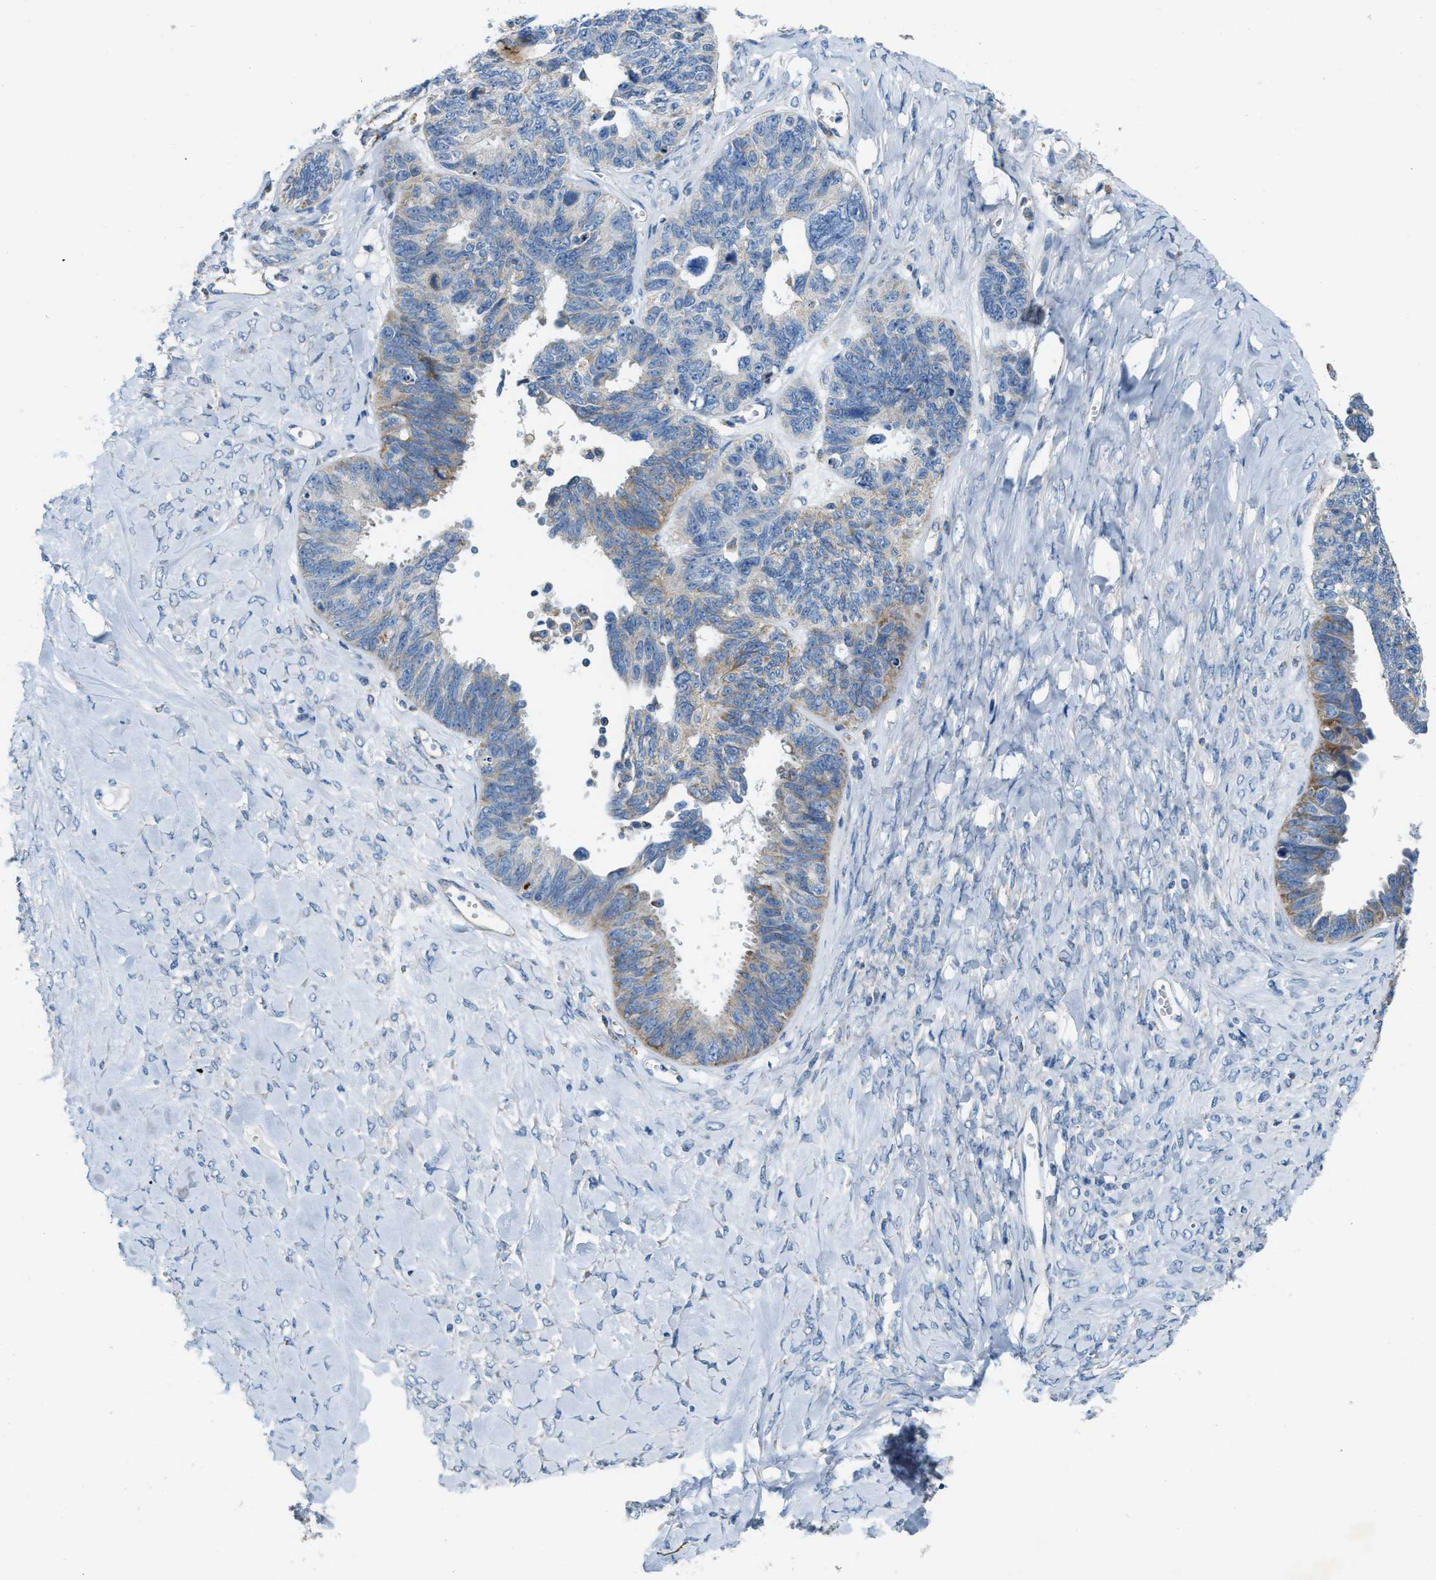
{"staining": {"intensity": "weak", "quantity": "25%-75%", "location": "cytoplasmic/membranous"}, "tissue": "ovarian cancer", "cell_type": "Tumor cells", "image_type": "cancer", "snomed": [{"axis": "morphology", "description": "Cystadenocarcinoma, serous, NOS"}, {"axis": "topography", "description": "Ovary"}], "caption": "Protein staining of ovarian cancer tissue demonstrates weak cytoplasmic/membranous staining in approximately 25%-75% of tumor cells. (Brightfield microscopy of DAB IHC at high magnification).", "gene": "JADE1", "patient": {"sex": "female", "age": 79}}